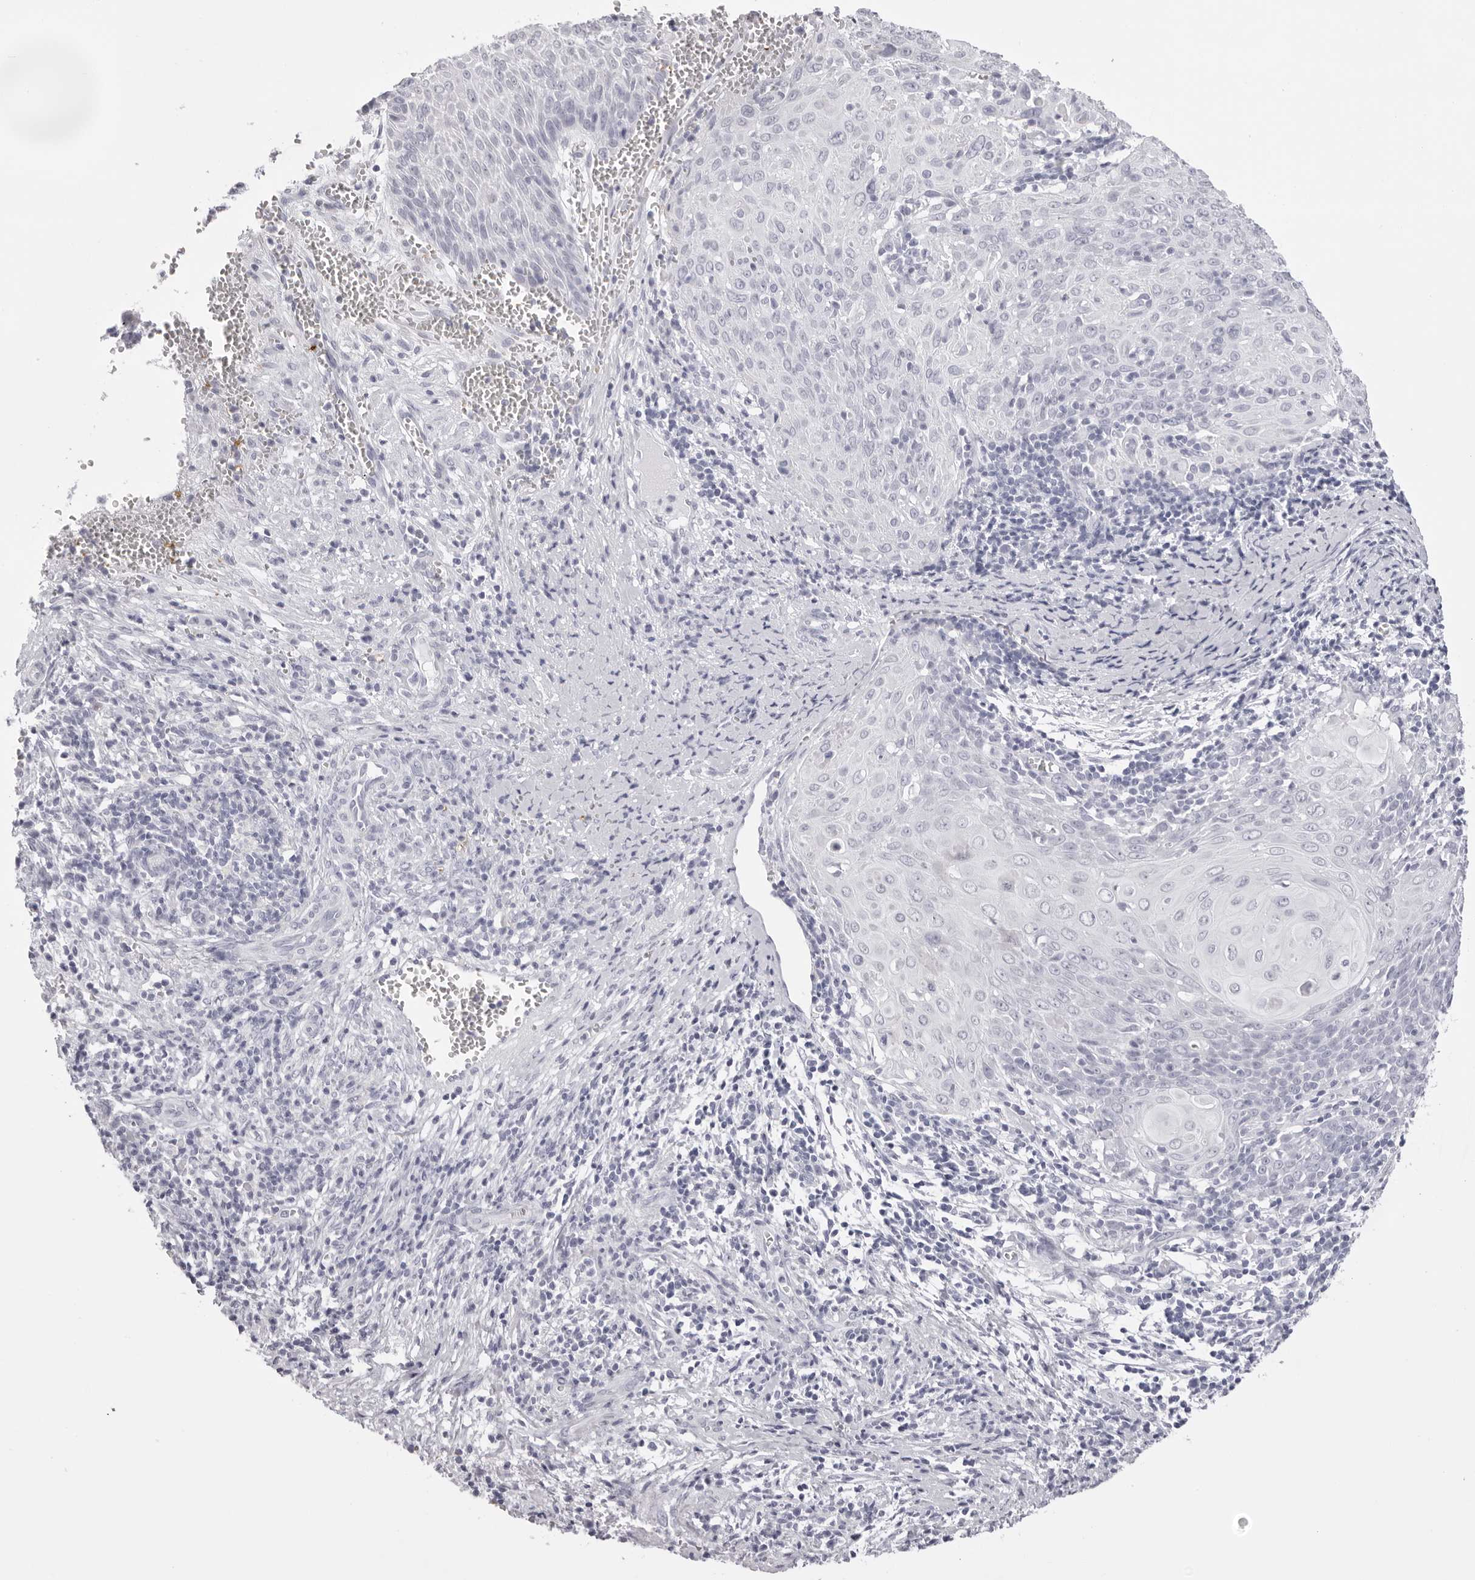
{"staining": {"intensity": "negative", "quantity": "none", "location": "none"}, "tissue": "cervical cancer", "cell_type": "Tumor cells", "image_type": "cancer", "snomed": [{"axis": "morphology", "description": "Squamous cell carcinoma, NOS"}, {"axis": "topography", "description": "Cervix"}], "caption": "Immunohistochemistry histopathology image of cervical cancer stained for a protein (brown), which displays no expression in tumor cells.", "gene": "SPTA1", "patient": {"sex": "female", "age": 39}}